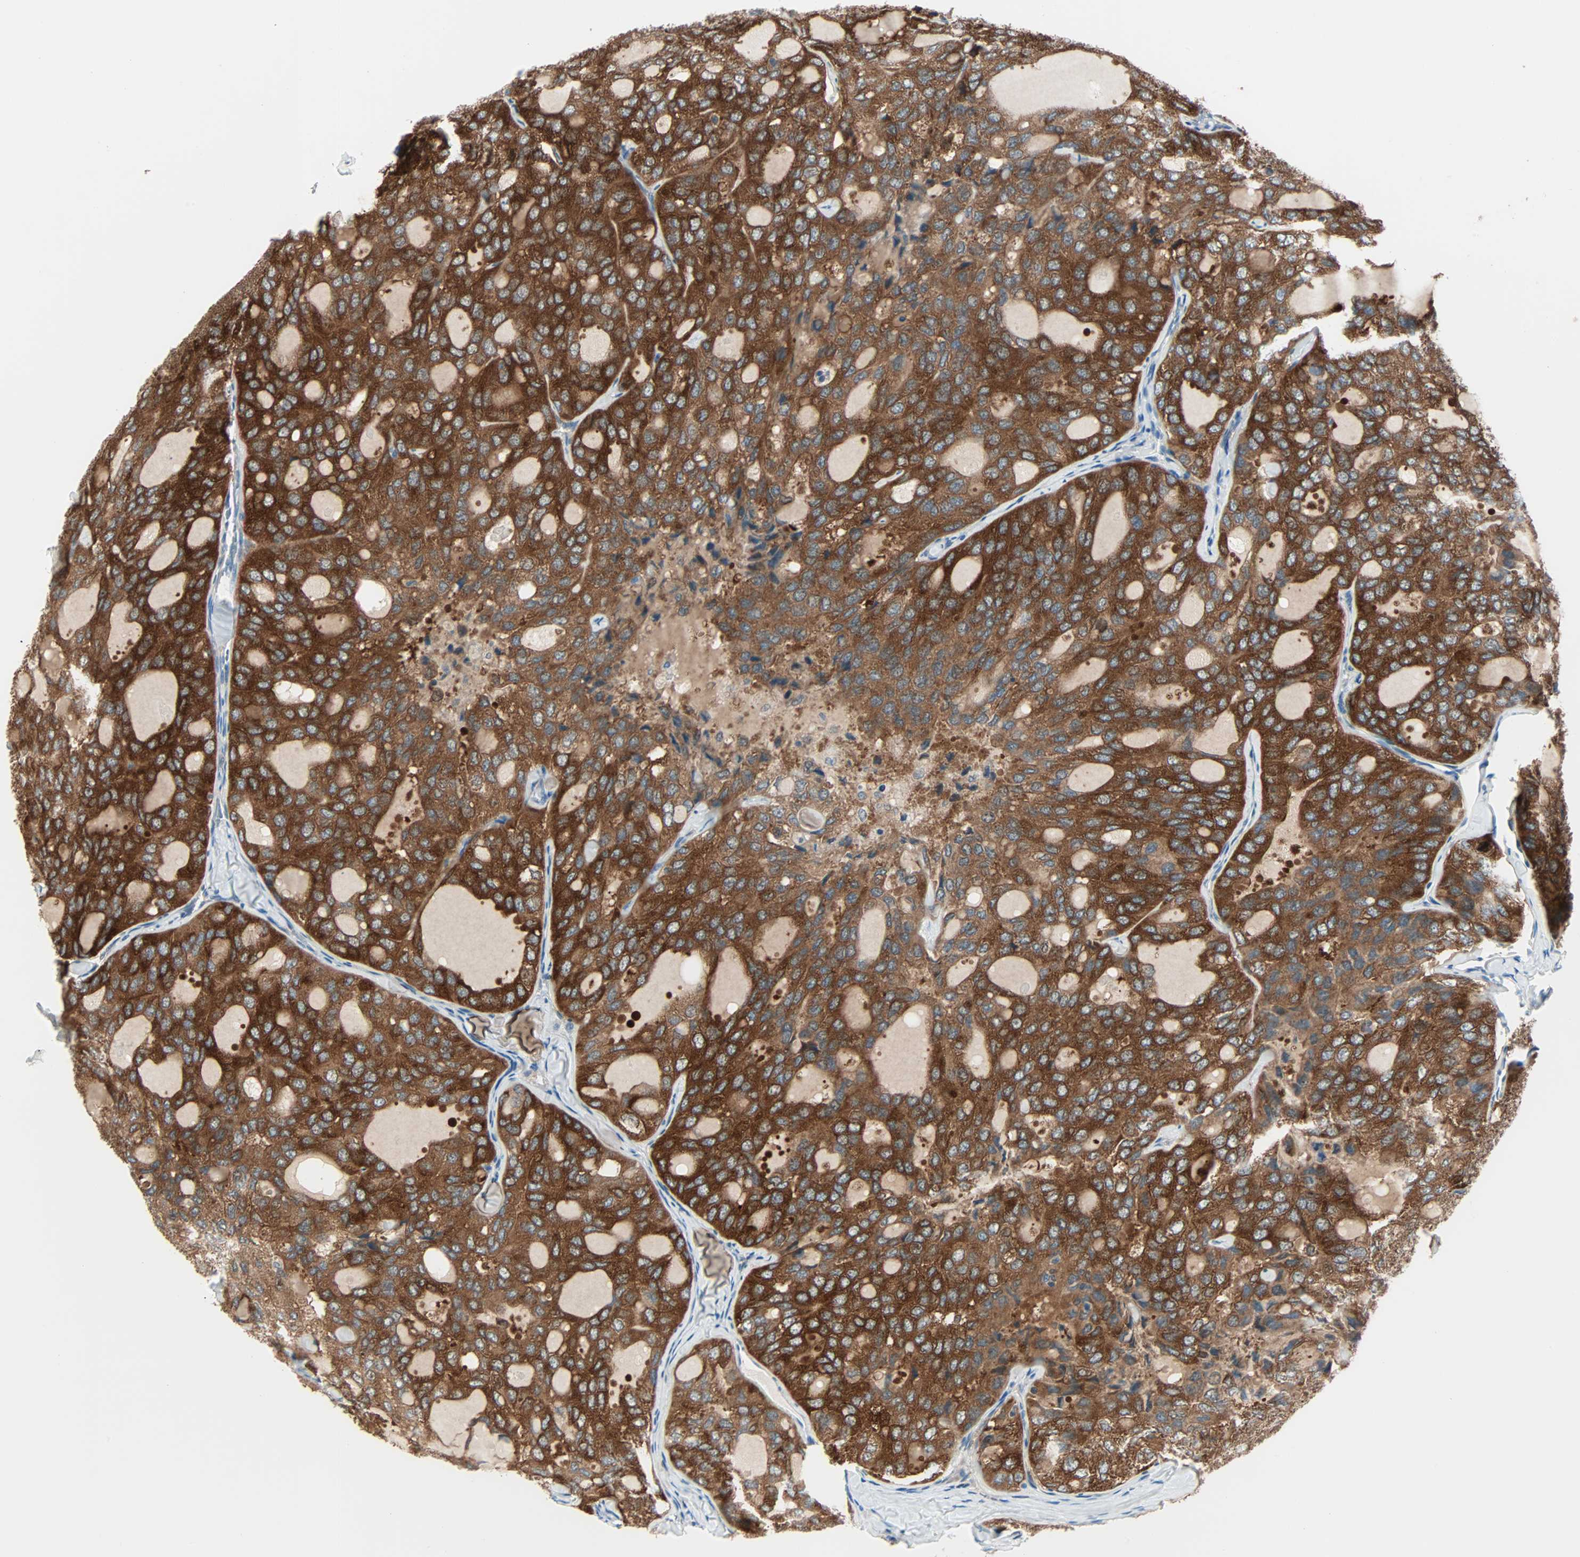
{"staining": {"intensity": "strong", "quantity": ">75%", "location": "cytoplasmic/membranous"}, "tissue": "thyroid cancer", "cell_type": "Tumor cells", "image_type": "cancer", "snomed": [{"axis": "morphology", "description": "Follicular adenoma carcinoma, NOS"}, {"axis": "topography", "description": "Thyroid gland"}], "caption": "Immunohistochemistry (IHC) (DAB (3,3'-diaminobenzidine)) staining of thyroid cancer exhibits strong cytoplasmic/membranous protein expression in about >75% of tumor cells.", "gene": "SMIM8", "patient": {"sex": "male", "age": 75}}